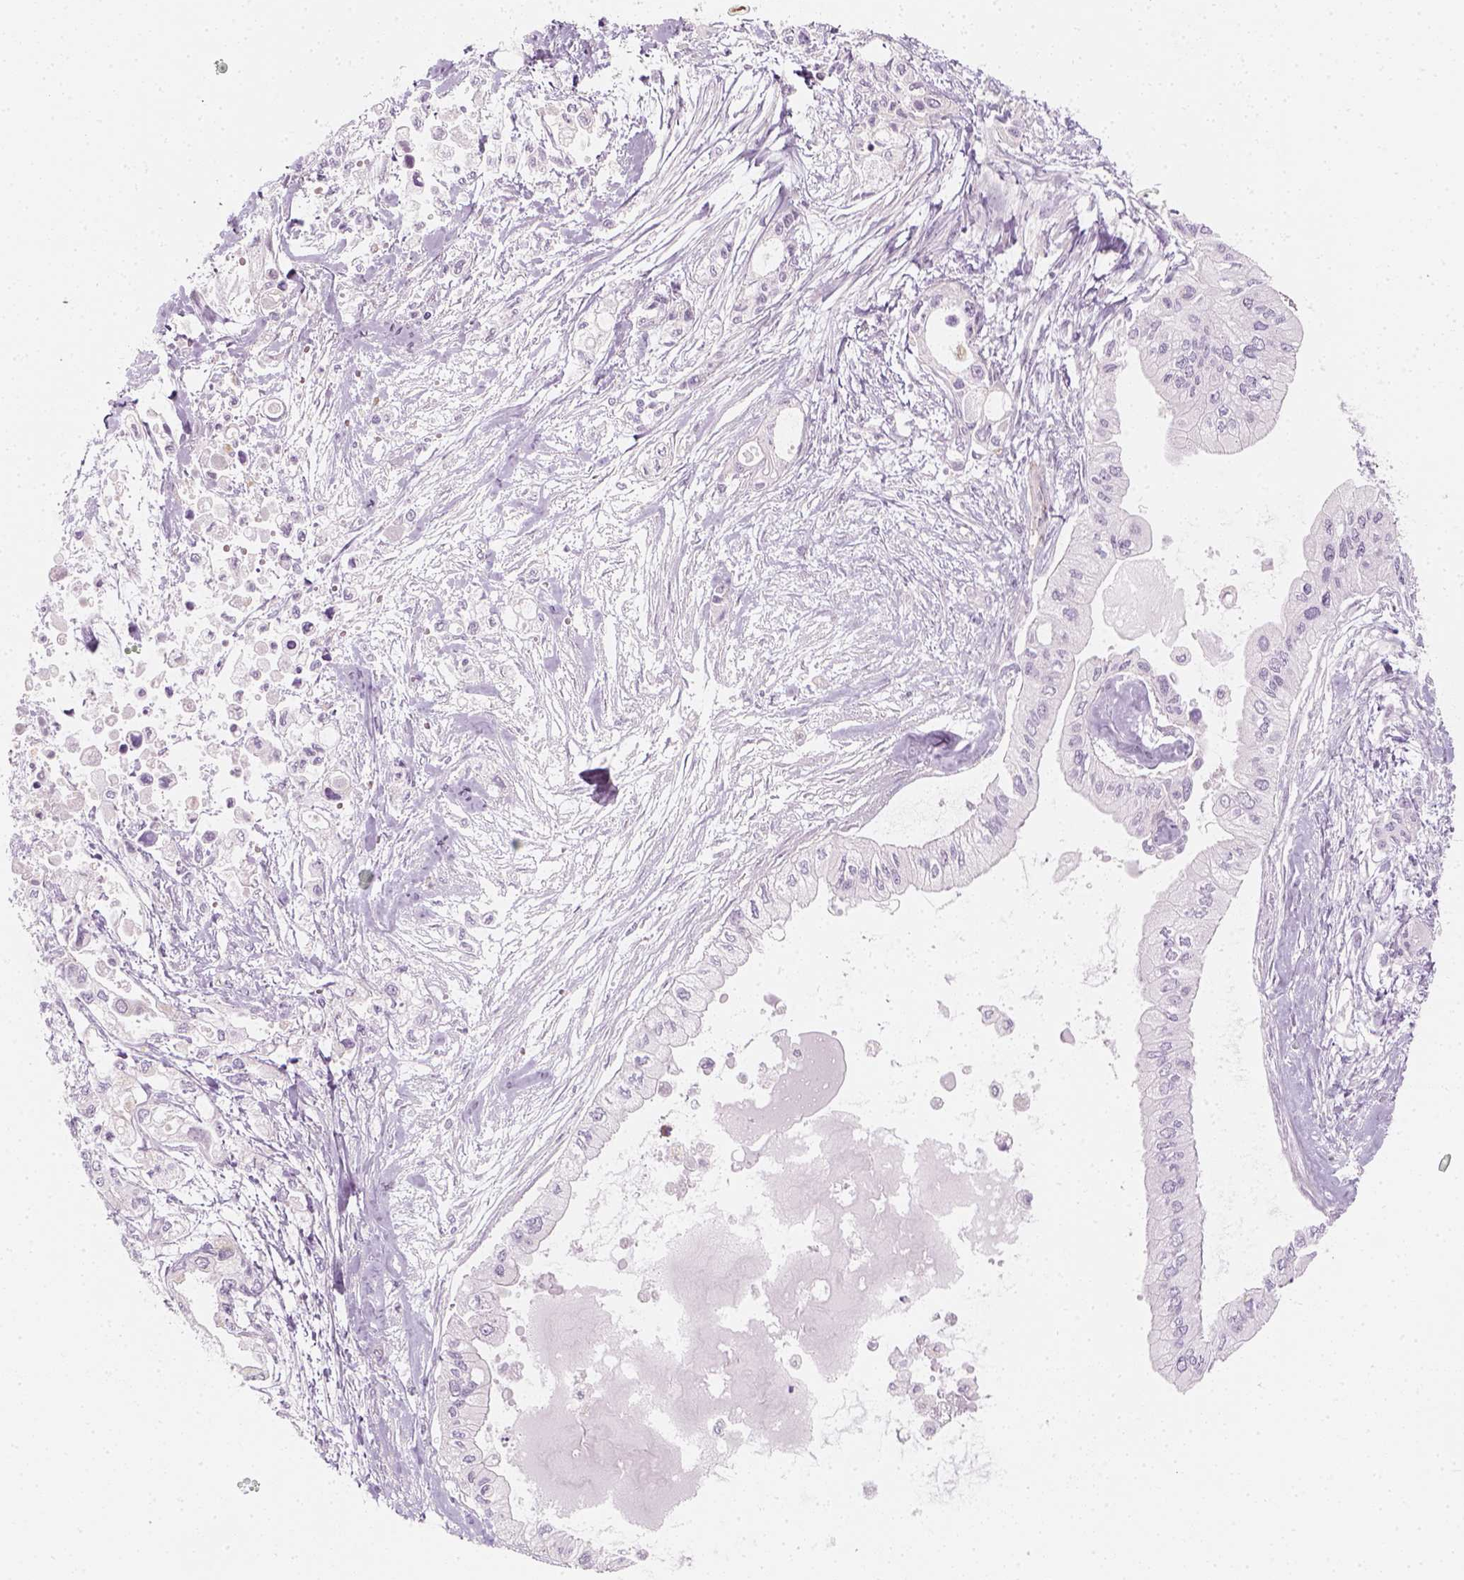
{"staining": {"intensity": "negative", "quantity": "none", "location": "none"}, "tissue": "pancreatic cancer", "cell_type": "Tumor cells", "image_type": "cancer", "snomed": [{"axis": "morphology", "description": "Adenocarcinoma, NOS"}, {"axis": "topography", "description": "Pancreas"}], "caption": "This is a photomicrograph of immunohistochemistry (IHC) staining of adenocarcinoma (pancreatic), which shows no staining in tumor cells.", "gene": "PRAME", "patient": {"sex": "female", "age": 61}}